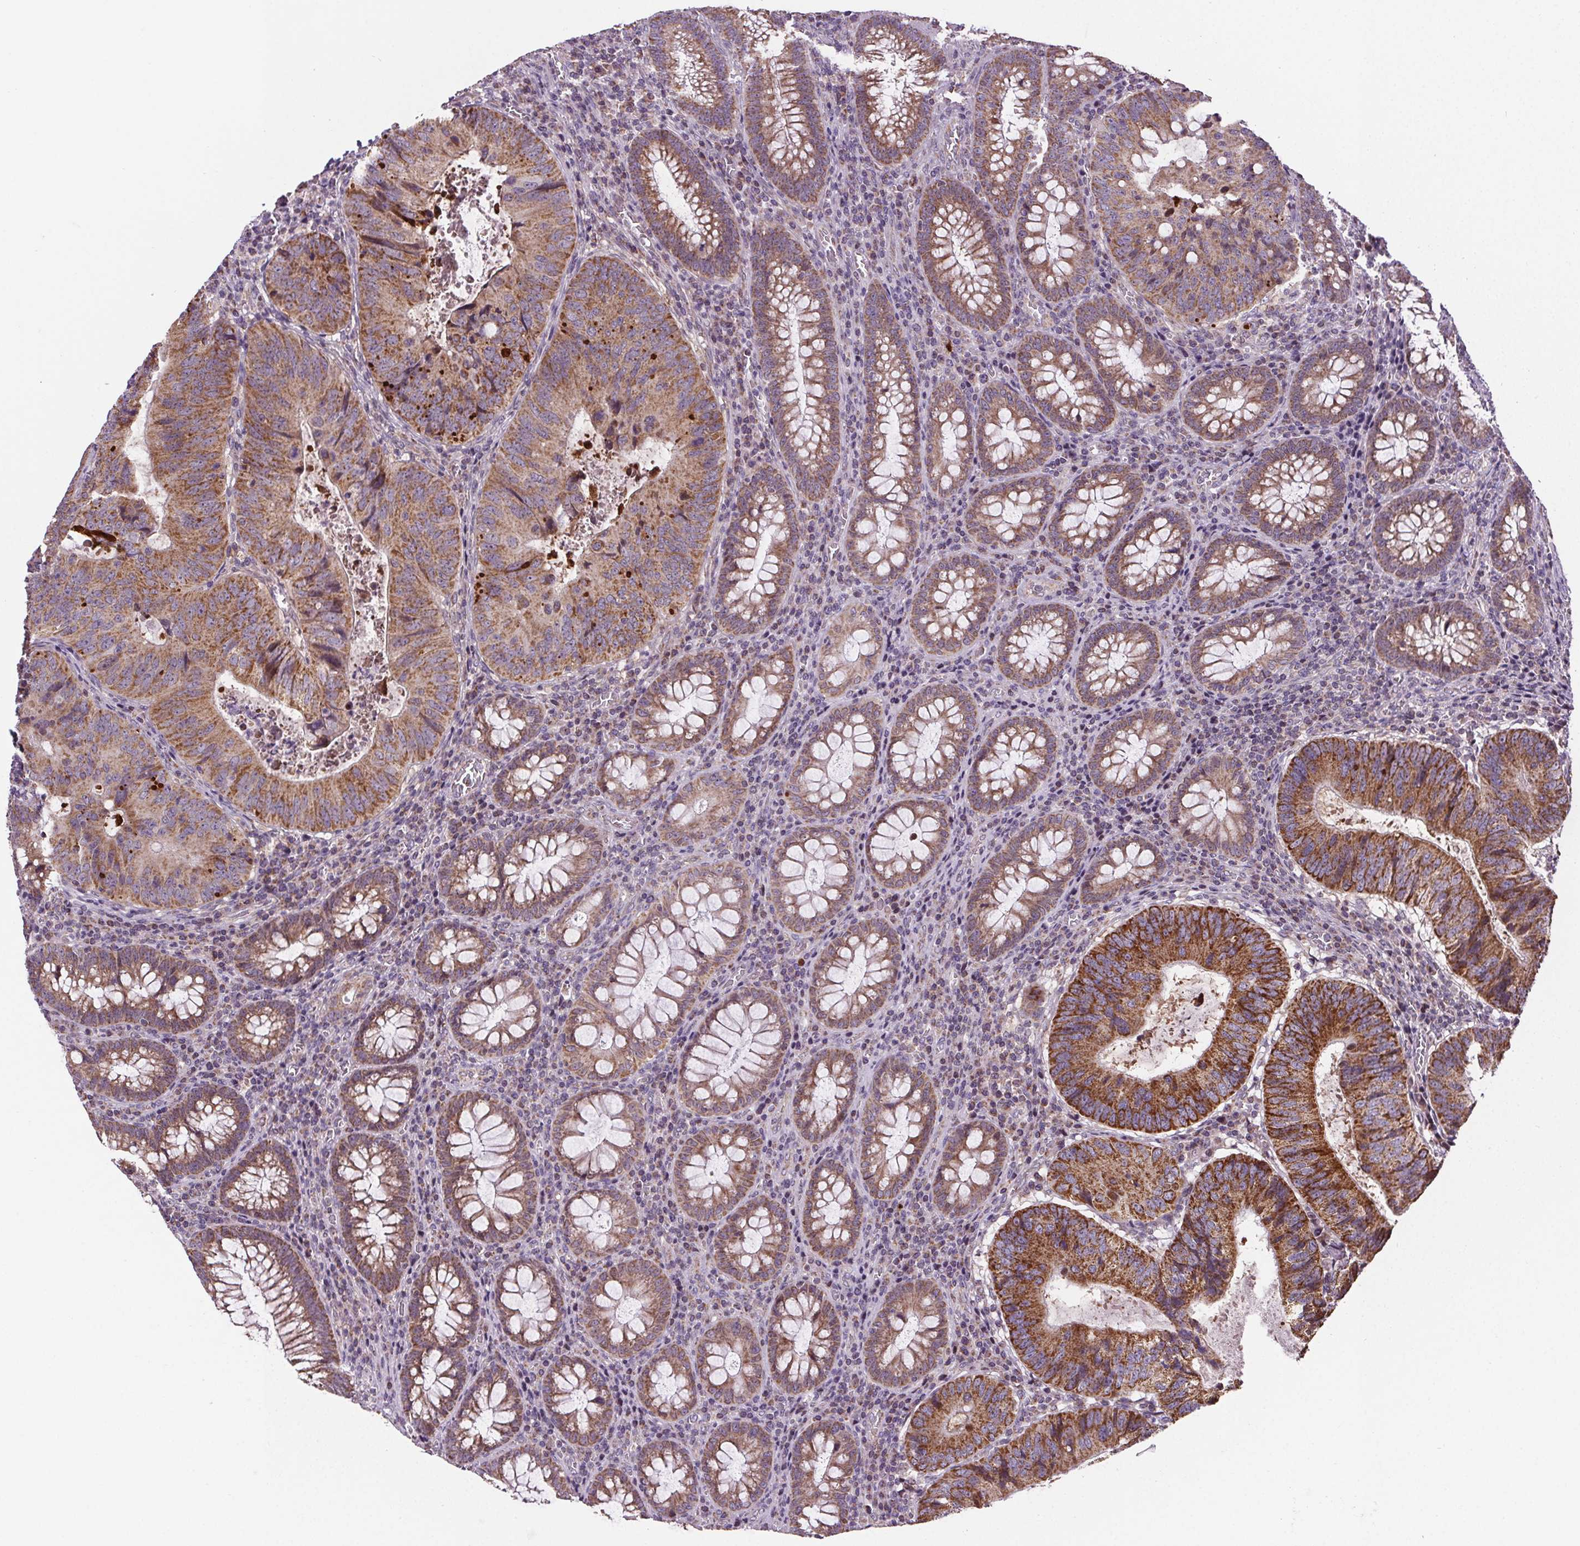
{"staining": {"intensity": "moderate", "quantity": ">75%", "location": "cytoplasmic/membranous"}, "tissue": "colorectal cancer", "cell_type": "Tumor cells", "image_type": "cancer", "snomed": [{"axis": "morphology", "description": "Adenocarcinoma, NOS"}, {"axis": "topography", "description": "Colon"}], "caption": "The immunohistochemical stain shows moderate cytoplasmic/membranous expression in tumor cells of colorectal cancer (adenocarcinoma) tissue.", "gene": "SUCLA2", "patient": {"sex": "male", "age": 67}}